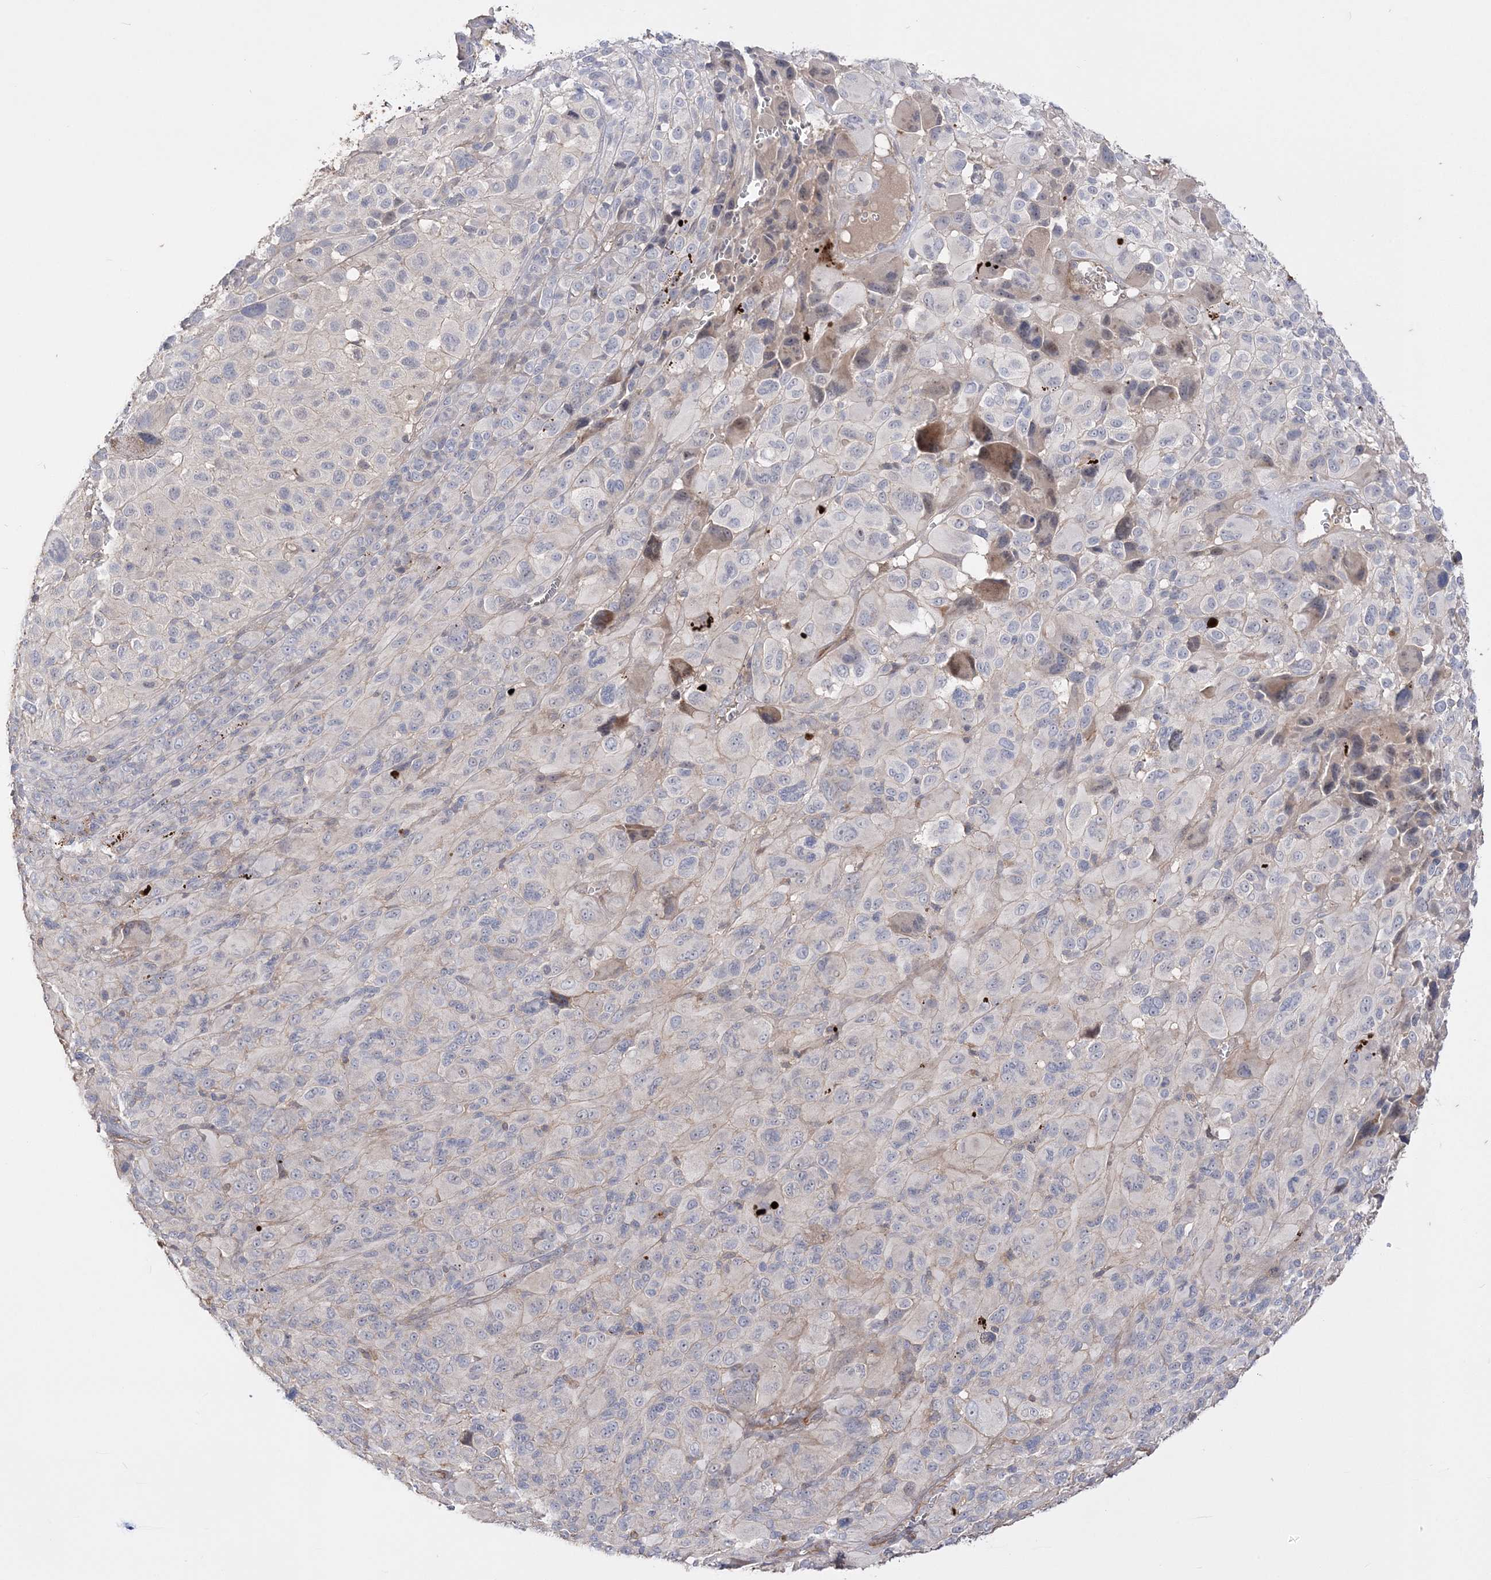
{"staining": {"intensity": "negative", "quantity": "none", "location": "none"}, "tissue": "melanoma", "cell_type": "Tumor cells", "image_type": "cancer", "snomed": [{"axis": "morphology", "description": "Malignant melanoma, NOS"}, {"axis": "topography", "description": "Skin of trunk"}], "caption": "A photomicrograph of melanoma stained for a protein exhibits no brown staining in tumor cells.", "gene": "SLFN14", "patient": {"sex": "male", "age": 71}}